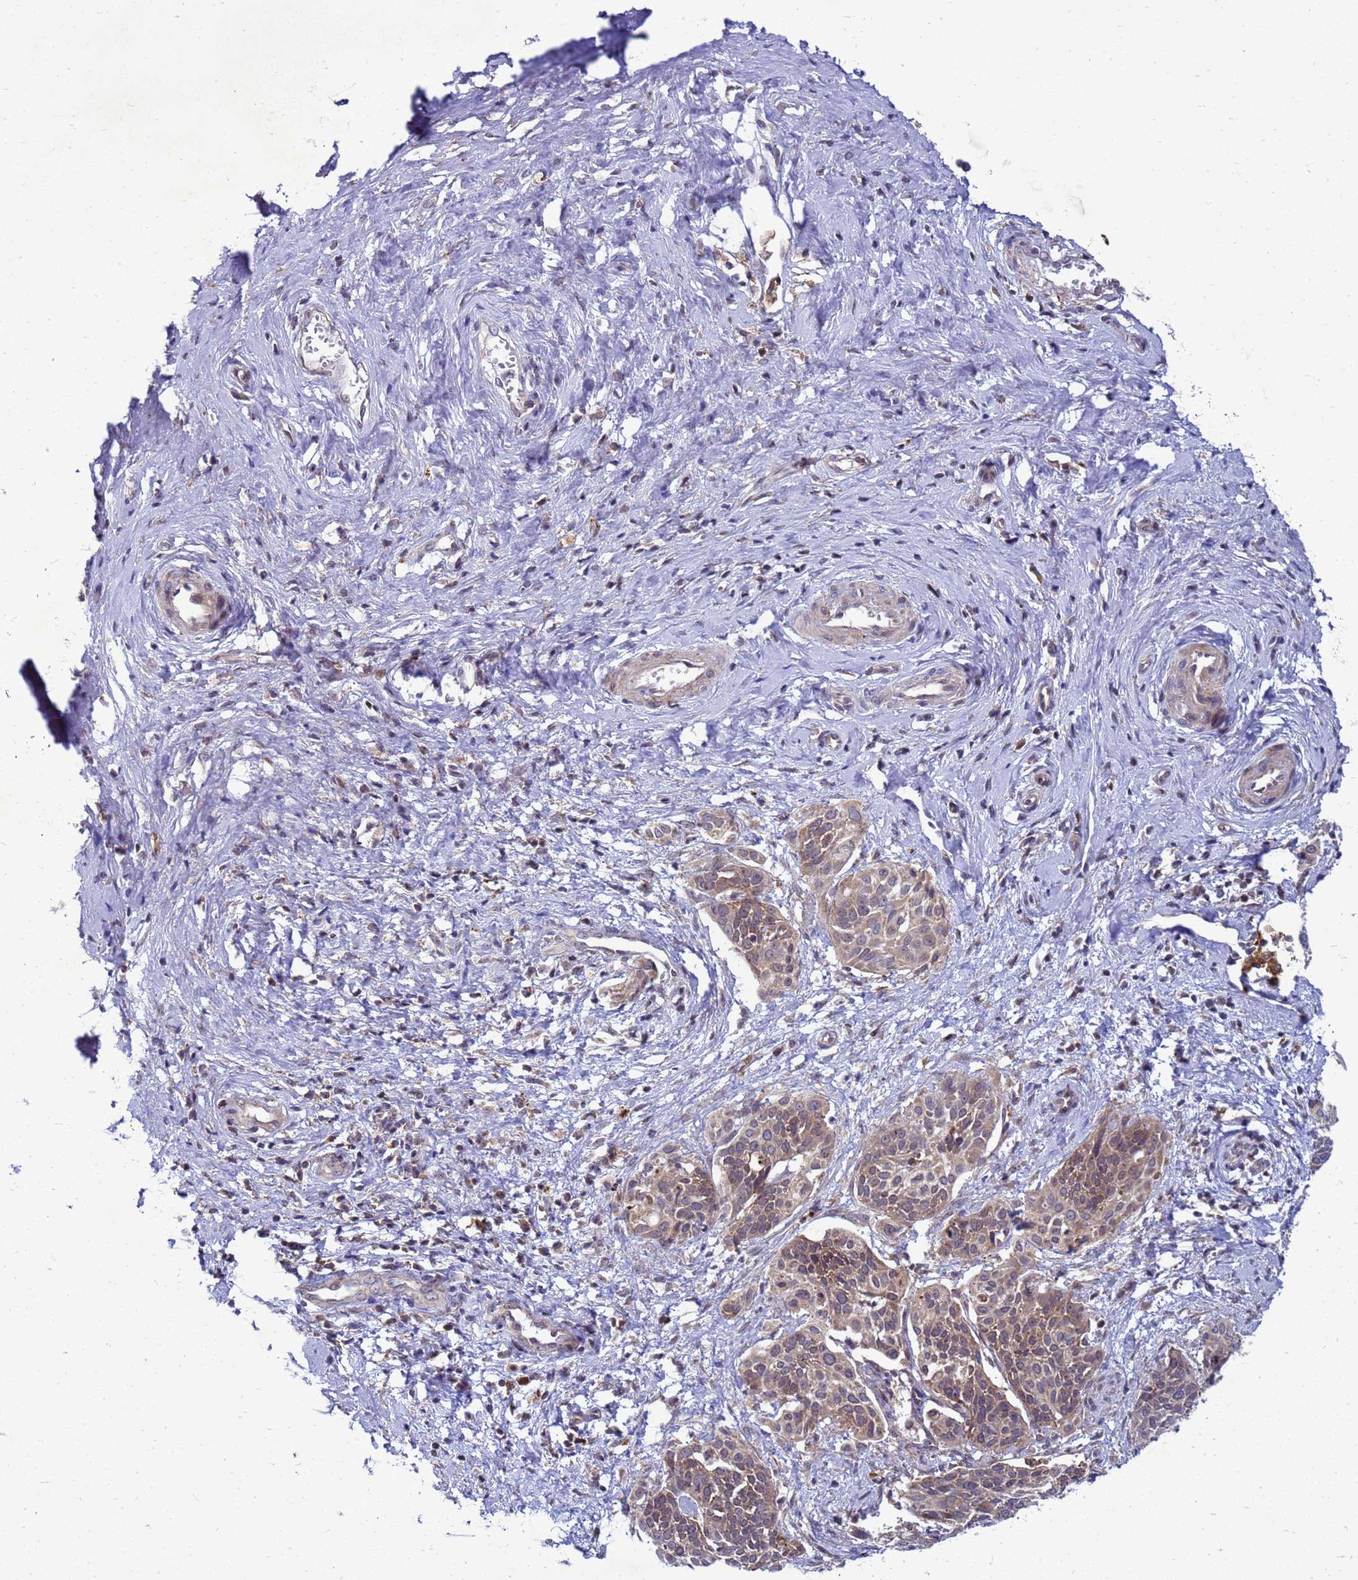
{"staining": {"intensity": "weak", "quantity": ">75%", "location": "cytoplasmic/membranous"}, "tissue": "cervical cancer", "cell_type": "Tumor cells", "image_type": "cancer", "snomed": [{"axis": "morphology", "description": "Squamous cell carcinoma, NOS"}, {"axis": "topography", "description": "Cervix"}], "caption": "Human cervical squamous cell carcinoma stained with a brown dye shows weak cytoplasmic/membranous positive staining in approximately >75% of tumor cells.", "gene": "C12orf43", "patient": {"sex": "female", "age": 44}}